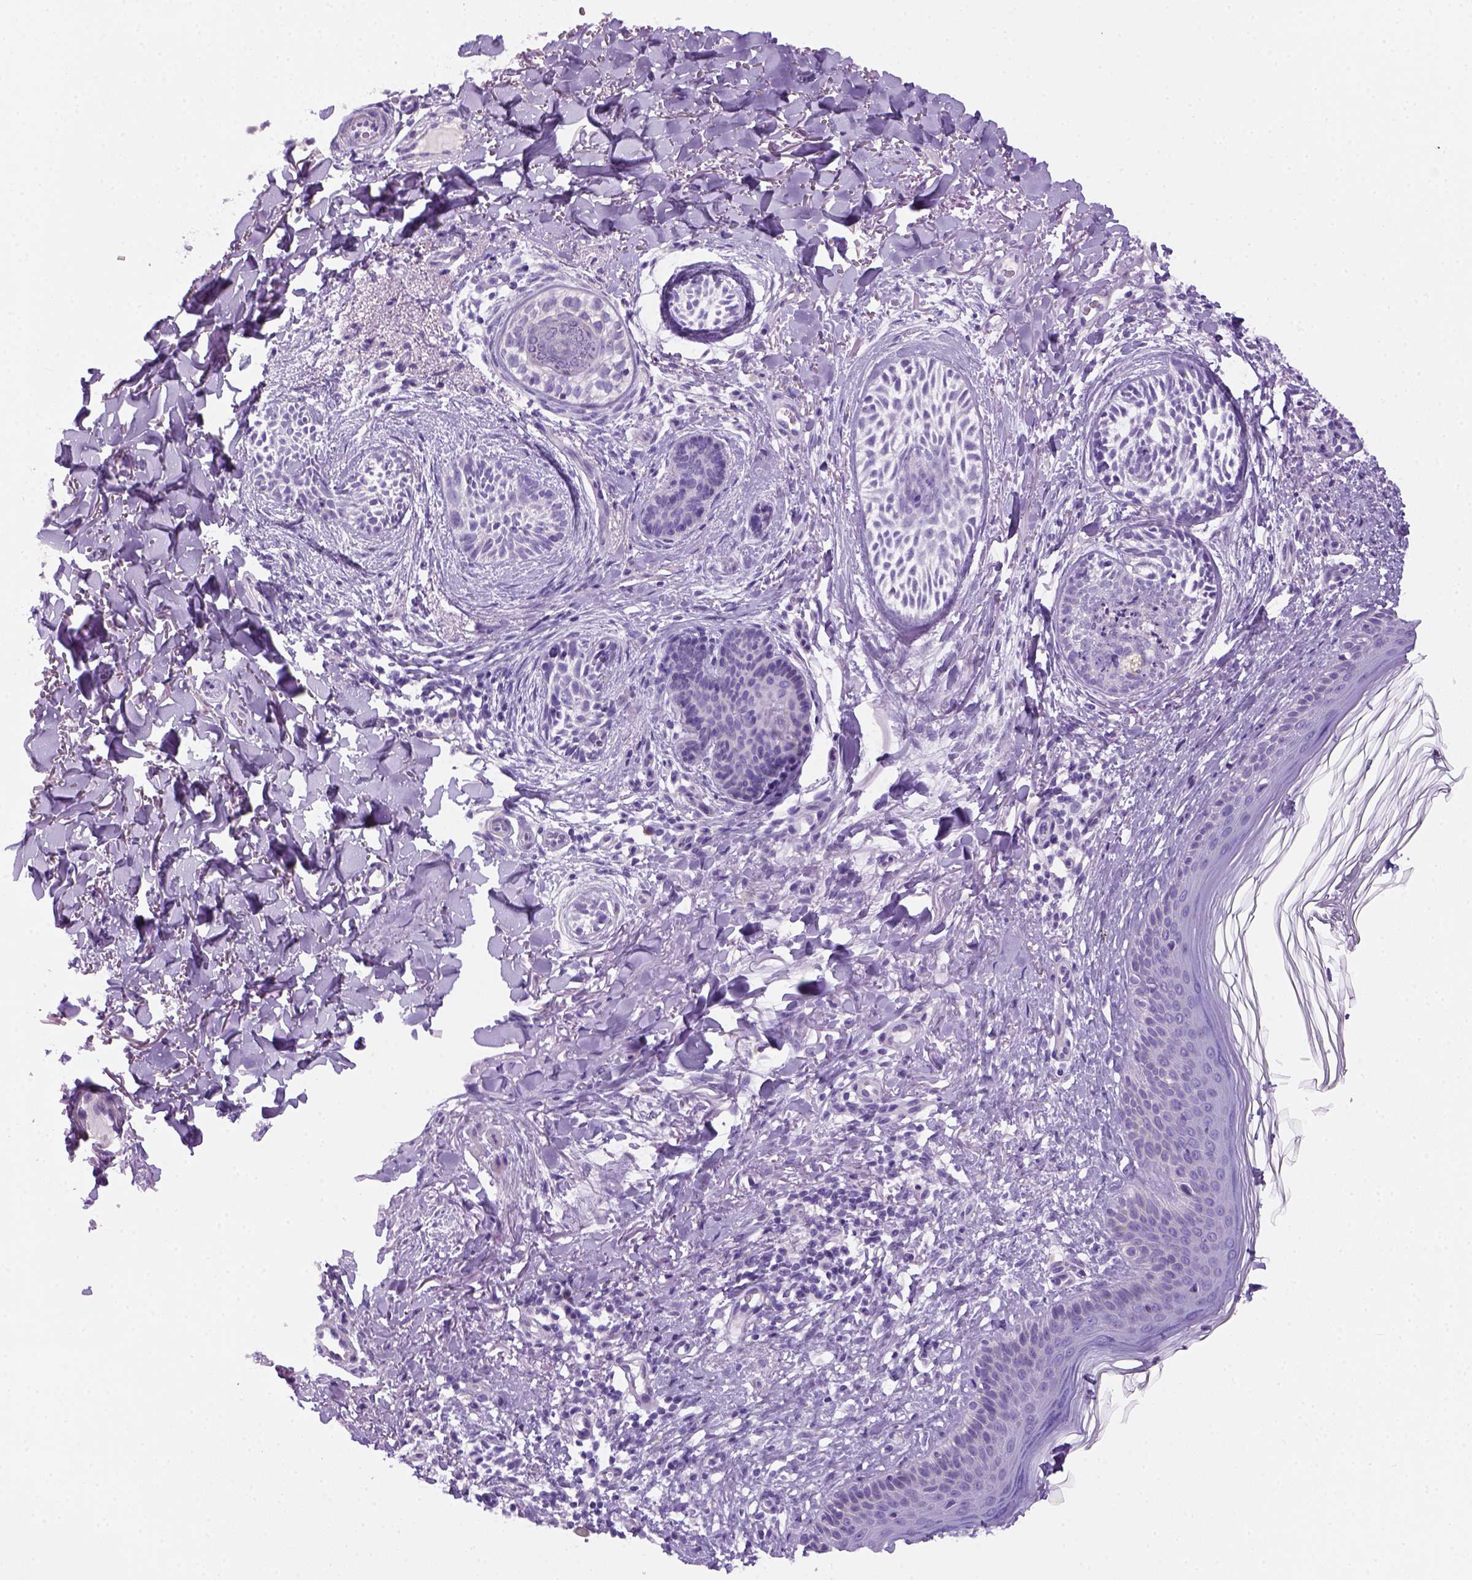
{"staining": {"intensity": "negative", "quantity": "none", "location": "none"}, "tissue": "skin cancer", "cell_type": "Tumor cells", "image_type": "cancer", "snomed": [{"axis": "morphology", "description": "Basal cell carcinoma"}, {"axis": "topography", "description": "Skin"}], "caption": "Skin basal cell carcinoma stained for a protein using immunohistochemistry (IHC) exhibits no positivity tumor cells.", "gene": "DNAH11", "patient": {"sex": "female", "age": 68}}